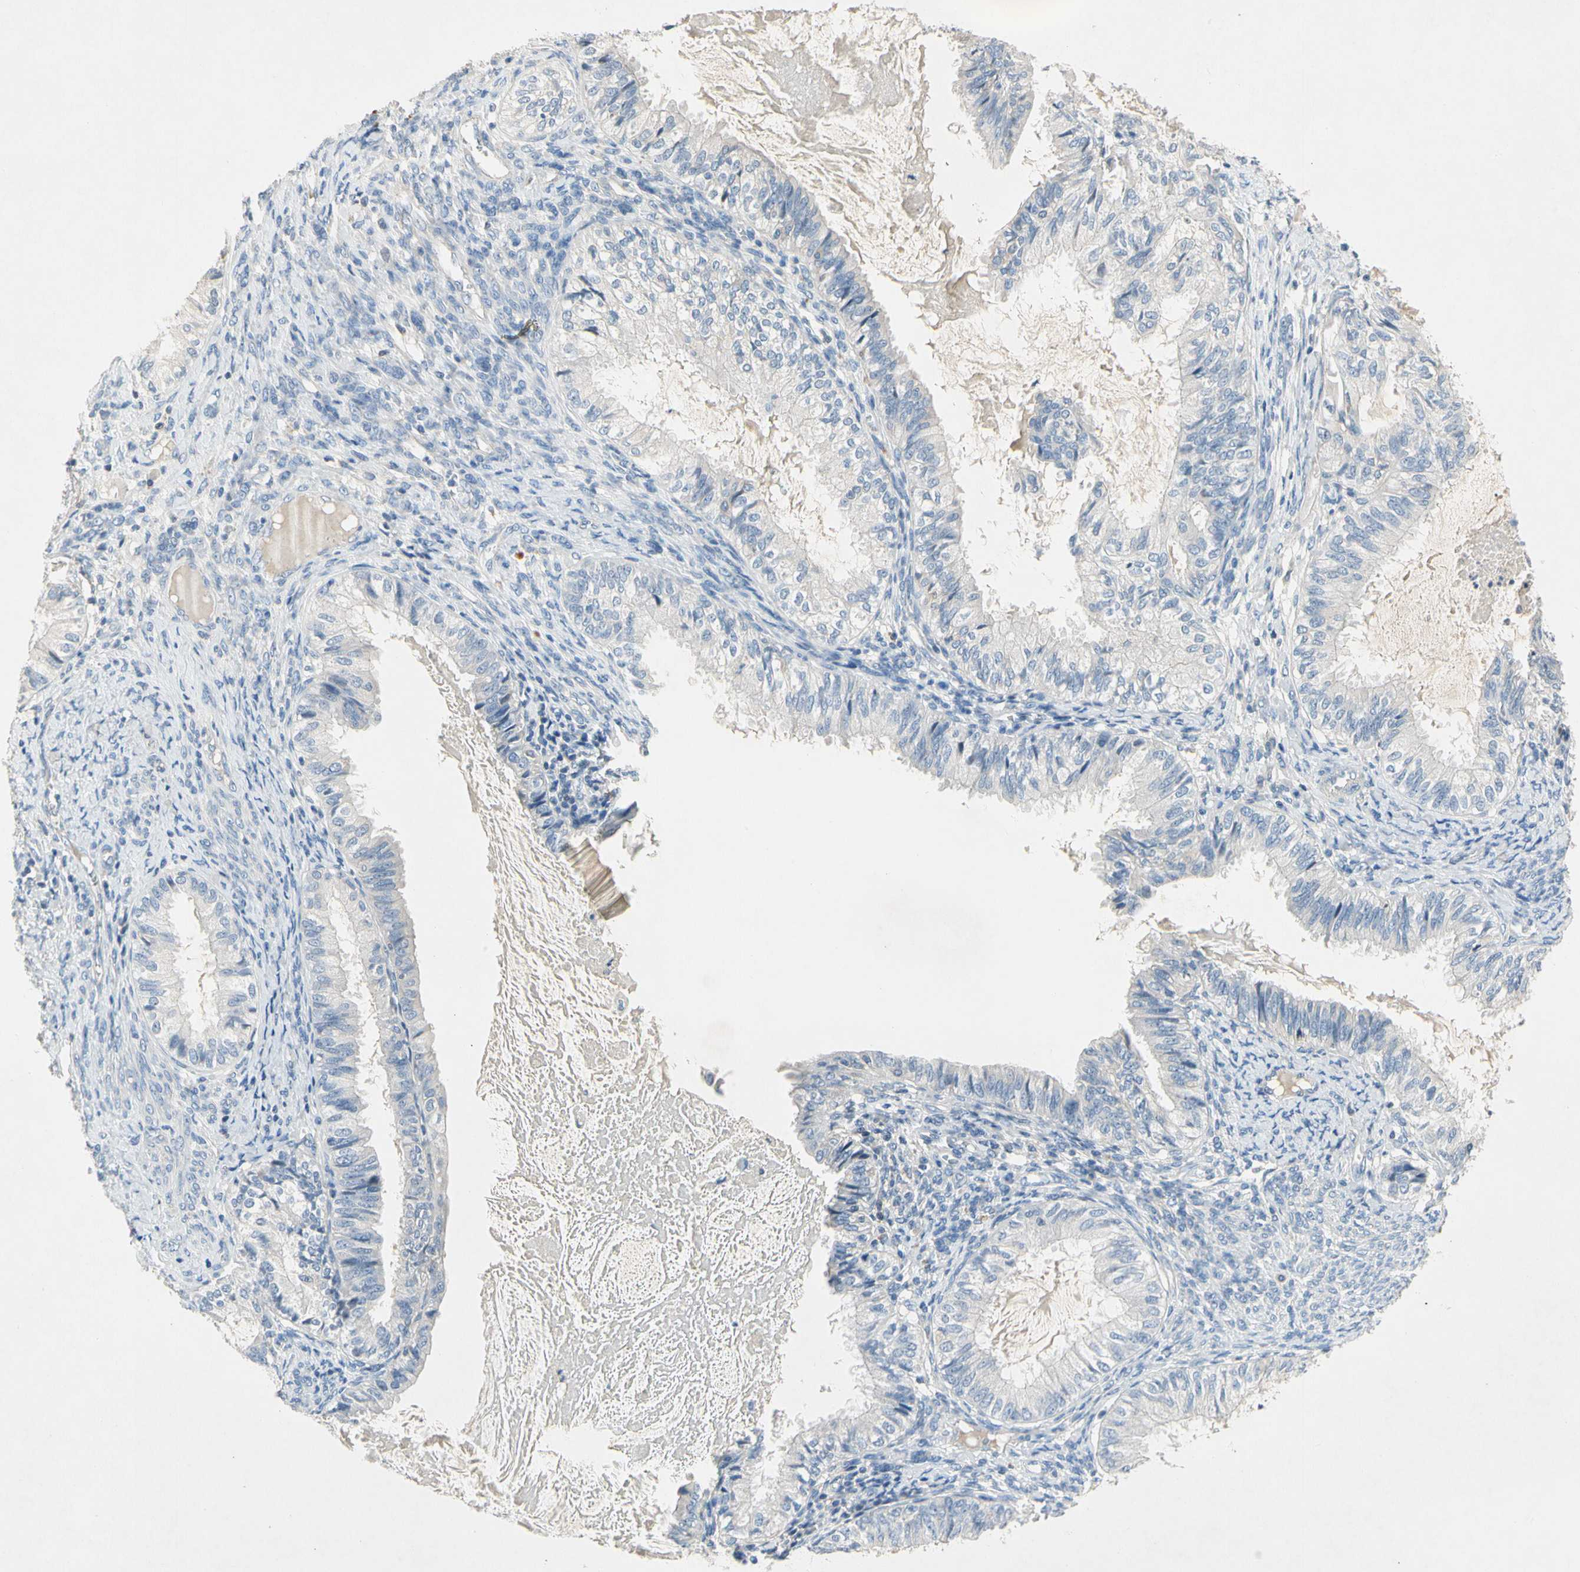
{"staining": {"intensity": "negative", "quantity": "none", "location": "none"}, "tissue": "cervical cancer", "cell_type": "Tumor cells", "image_type": "cancer", "snomed": [{"axis": "morphology", "description": "Normal tissue, NOS"}, {"axis": "morphology", "description": "Adenocarcinoma, NOS"}, {"axis": "topography", "description": "Cervix"}, {"axis": "topography", "description": "Endometrium"}], "caption": "Immunohistochemistry (IHC) micrograph of human adenocarcinoma (cervical) stained for a protein (brown), which shows no positivity in tumor cells.", "gene": "GAS6", "patient": {"sex": "female", "age": 86}}